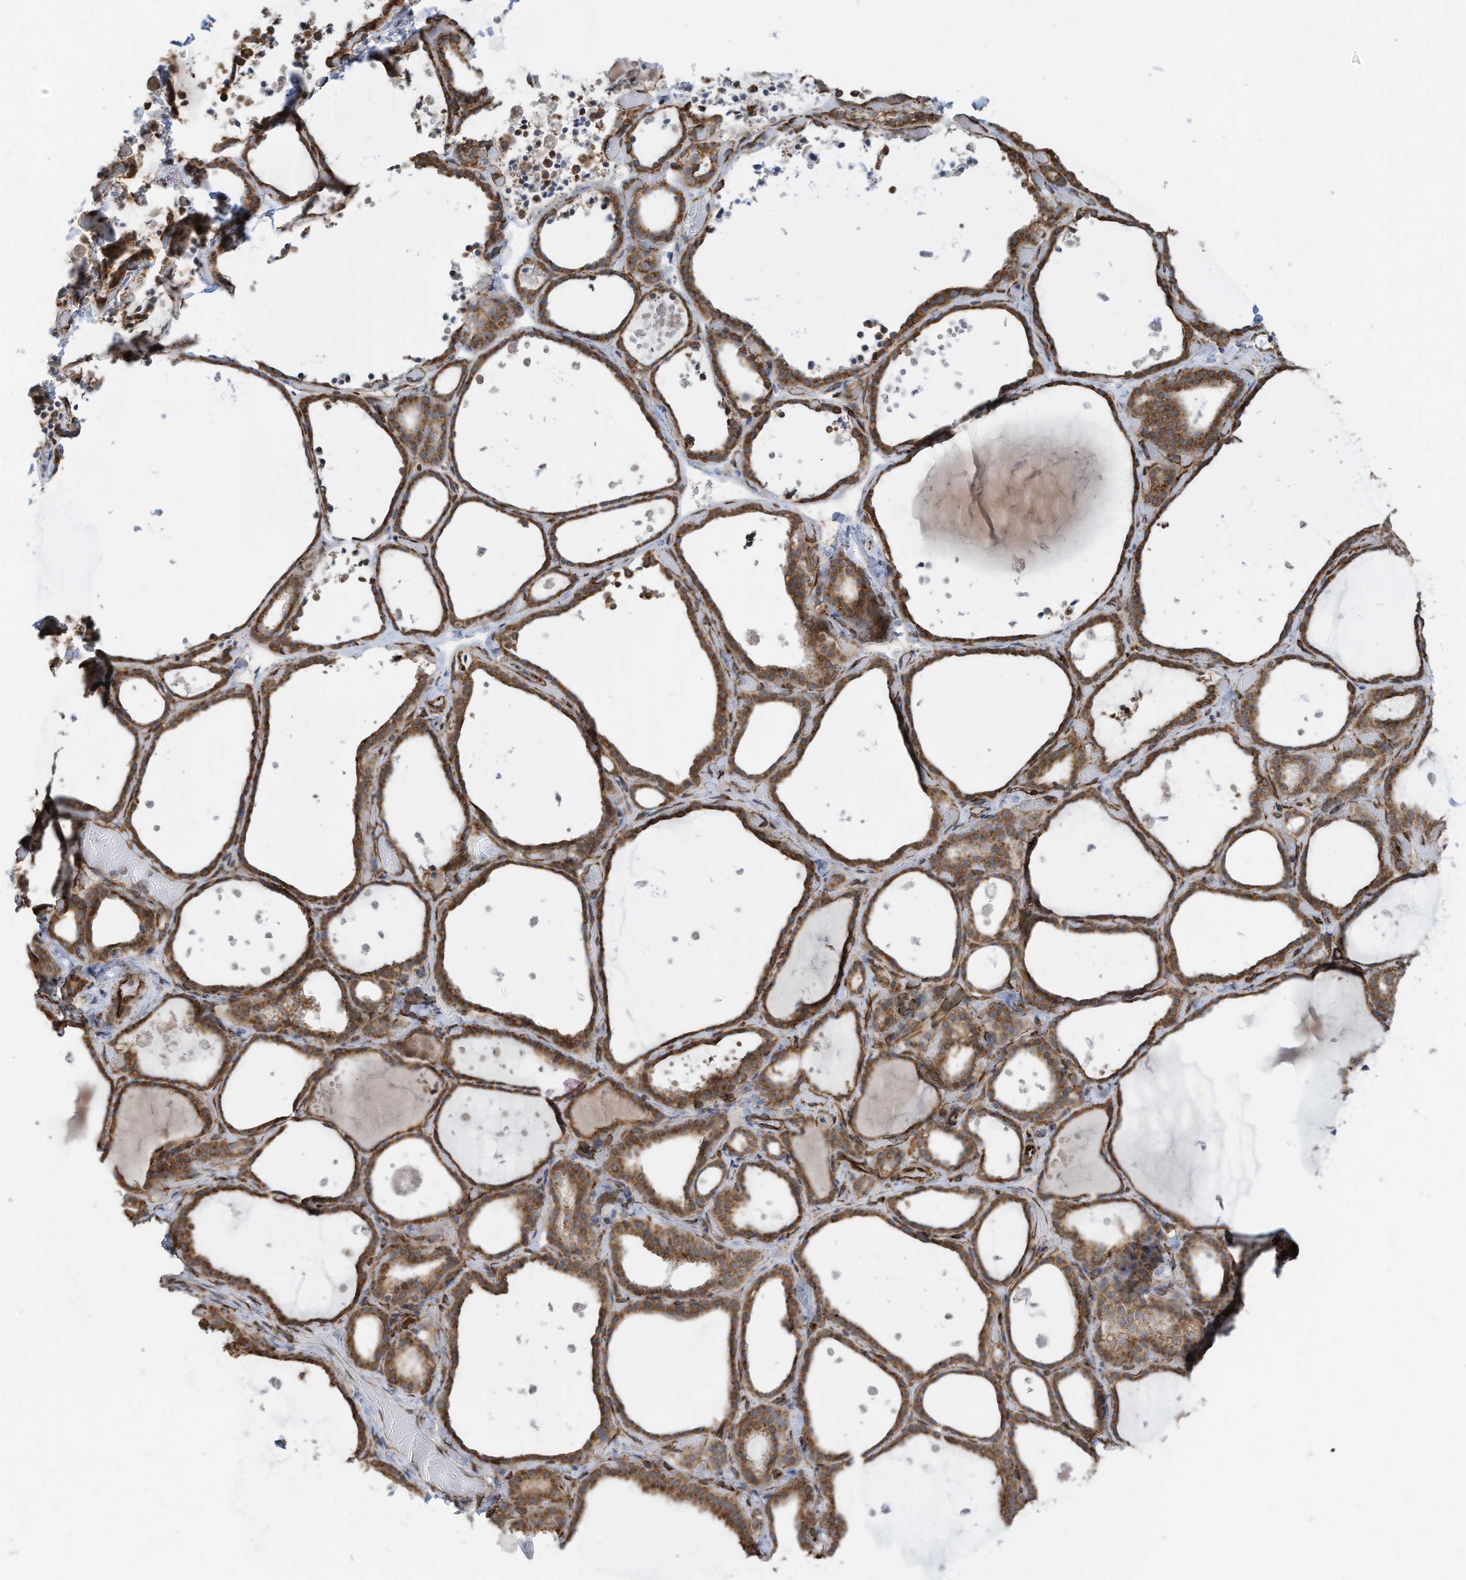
{"staining": {"intensity": "strong", "quantity": ">75%", "location": "cytoplasmic/membranous"}, "tissue": "thyroid gland", "cell_type": "Glandular cells", "image_type": "normal", "snomed": [{"axis": "morphology", "description": "Normal tissue, NOS"}, {"axis": "topography", "description": "Thyroid gland"}], "caption": "A high-resolution histopathology image shows immunohistochemistry (IHC) staining of unremarkable thyroid gland, which demonstrates strong cytoplasmic/membranous positivity in approximately >75% of glandular cells.", "gene": "ZBTB45", "patient": {"sex": "female", "age": 44}}